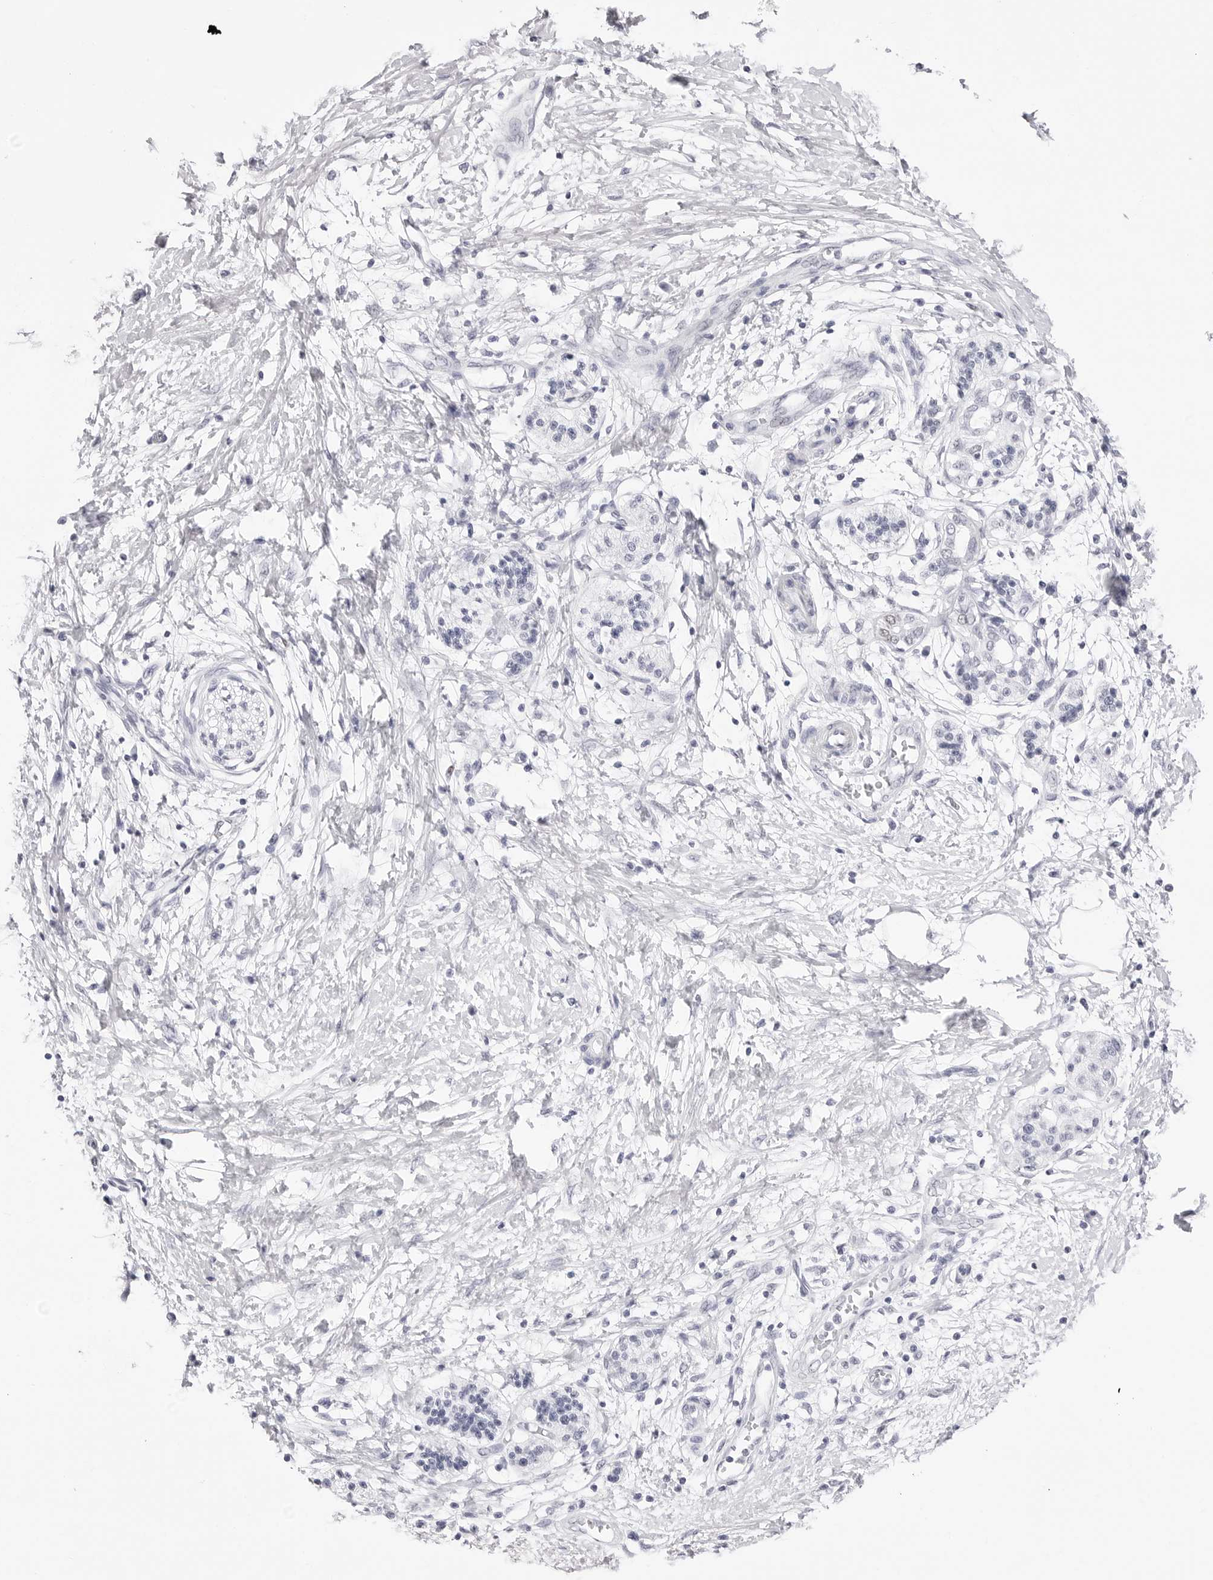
{"staining": {"intensity": "negative", "quantity": "none", "location": "none"}, "tissue": "pancreatic cancer", "cell_type": "Tumor cells", "image_type": "cancer", "snomed": [{"axis": "morphology", "description": "Adenocarcinoma, NOS"}, {"axis": "topography", "description": "Pancreas"}], "caption": "This photomicrograph is of pancreatic adenocarcinoma stained with IHC to label a protein in brown with the nuclei are counter-stained blue. There is no positivity in tumor cells.", "gene": "NASP", "patient": {"sex": "male", "age": 50}}